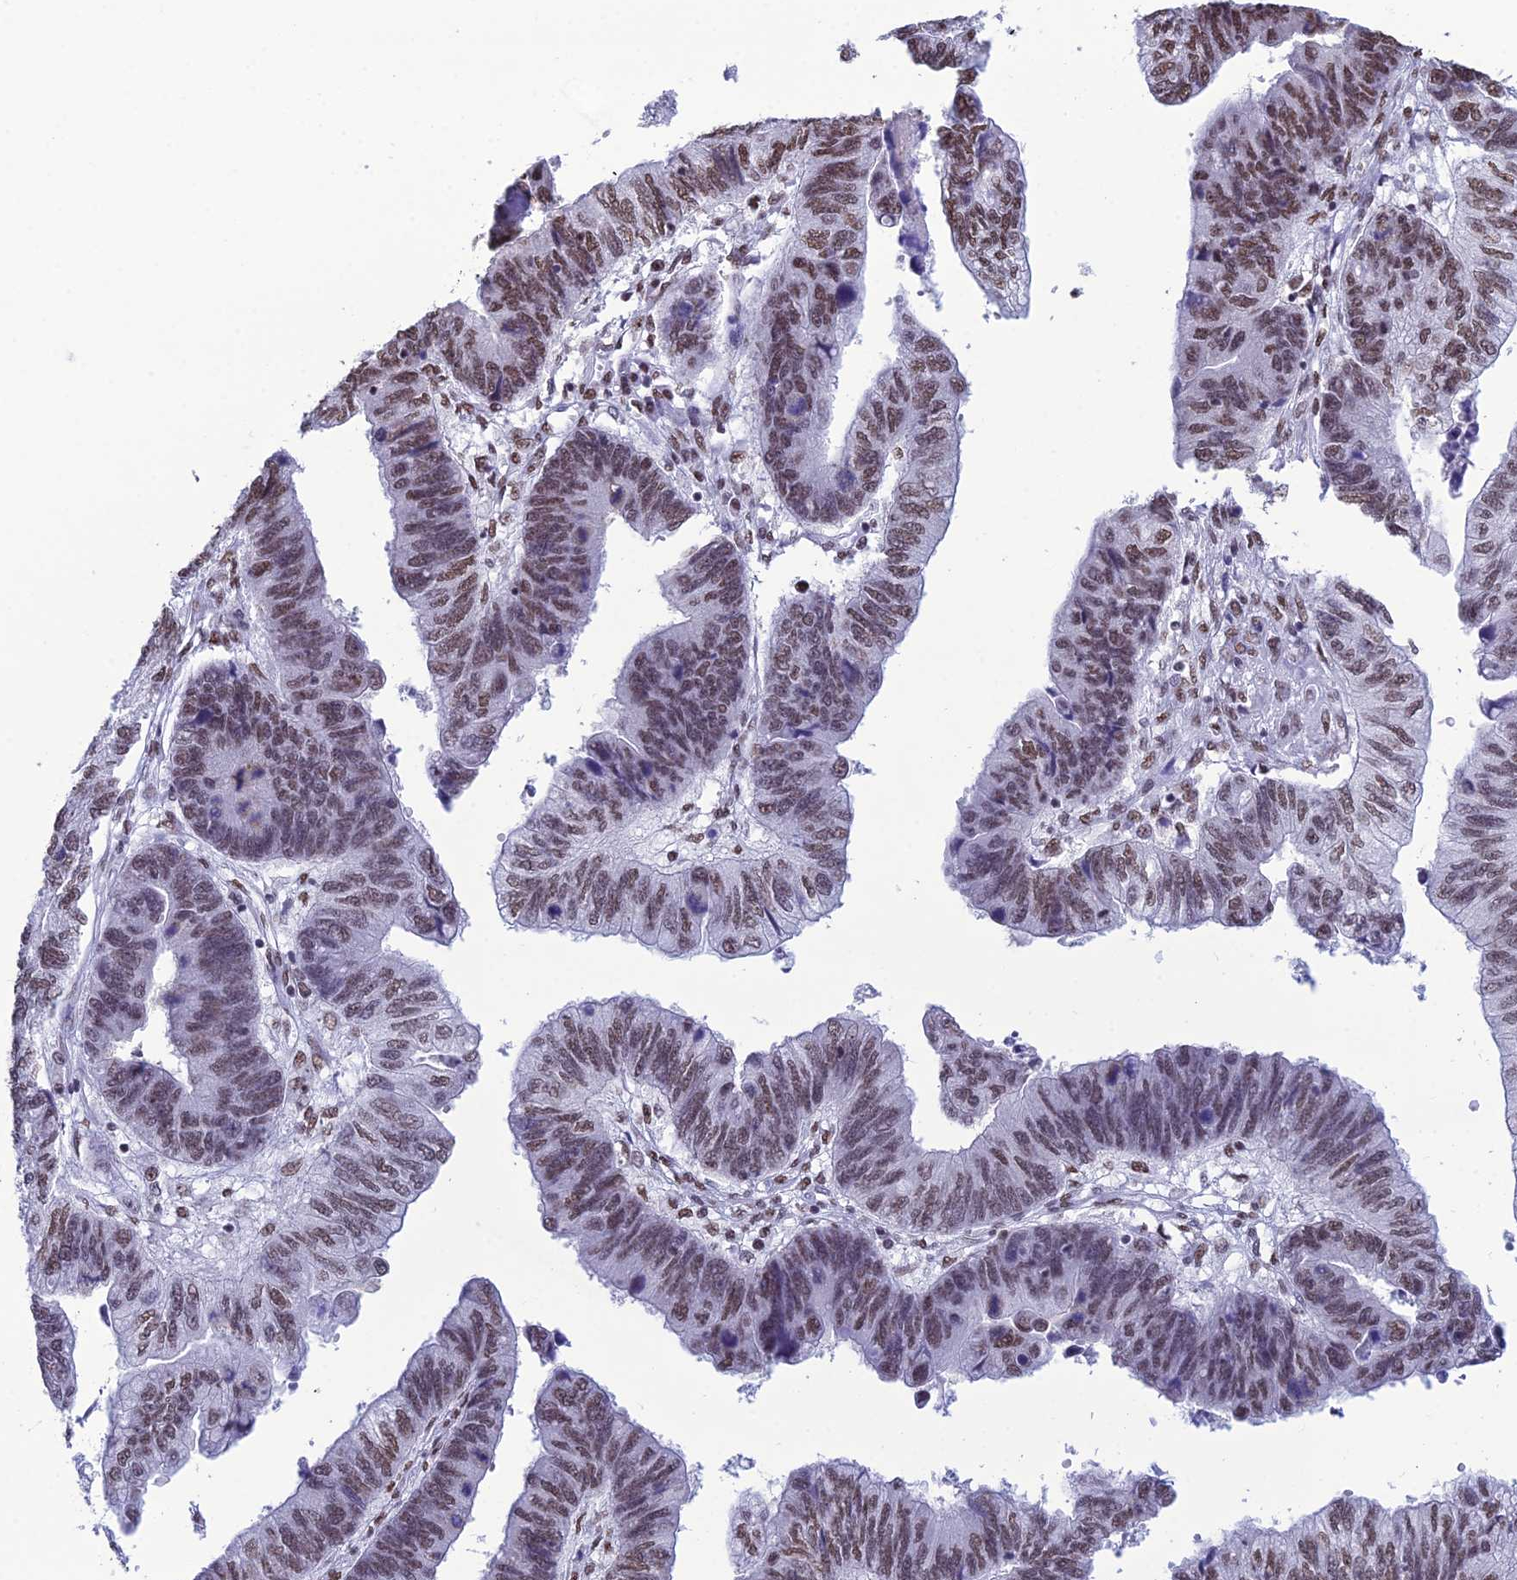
{"staining": {"intensity": "moderate", "quantity": ">75%", "location": "nuclear"}, "tissue": "stomach cancer", "cell_type": "Tumor cells", "image_type": "cancer", "snomed": [{"axis": "morphology", "description": "Adenocarcinoma, NOS"}, {"axis": "topography", "description": "Stomach"}], "caption": "This is an image of immunohistochemistry staining of stomach cancer (adenocarcinoma), which shows moderate staining in the nuclear of tumor cells.", "gene": "PRAMEF12", "patient": {"sex": "male", "age": 59}}